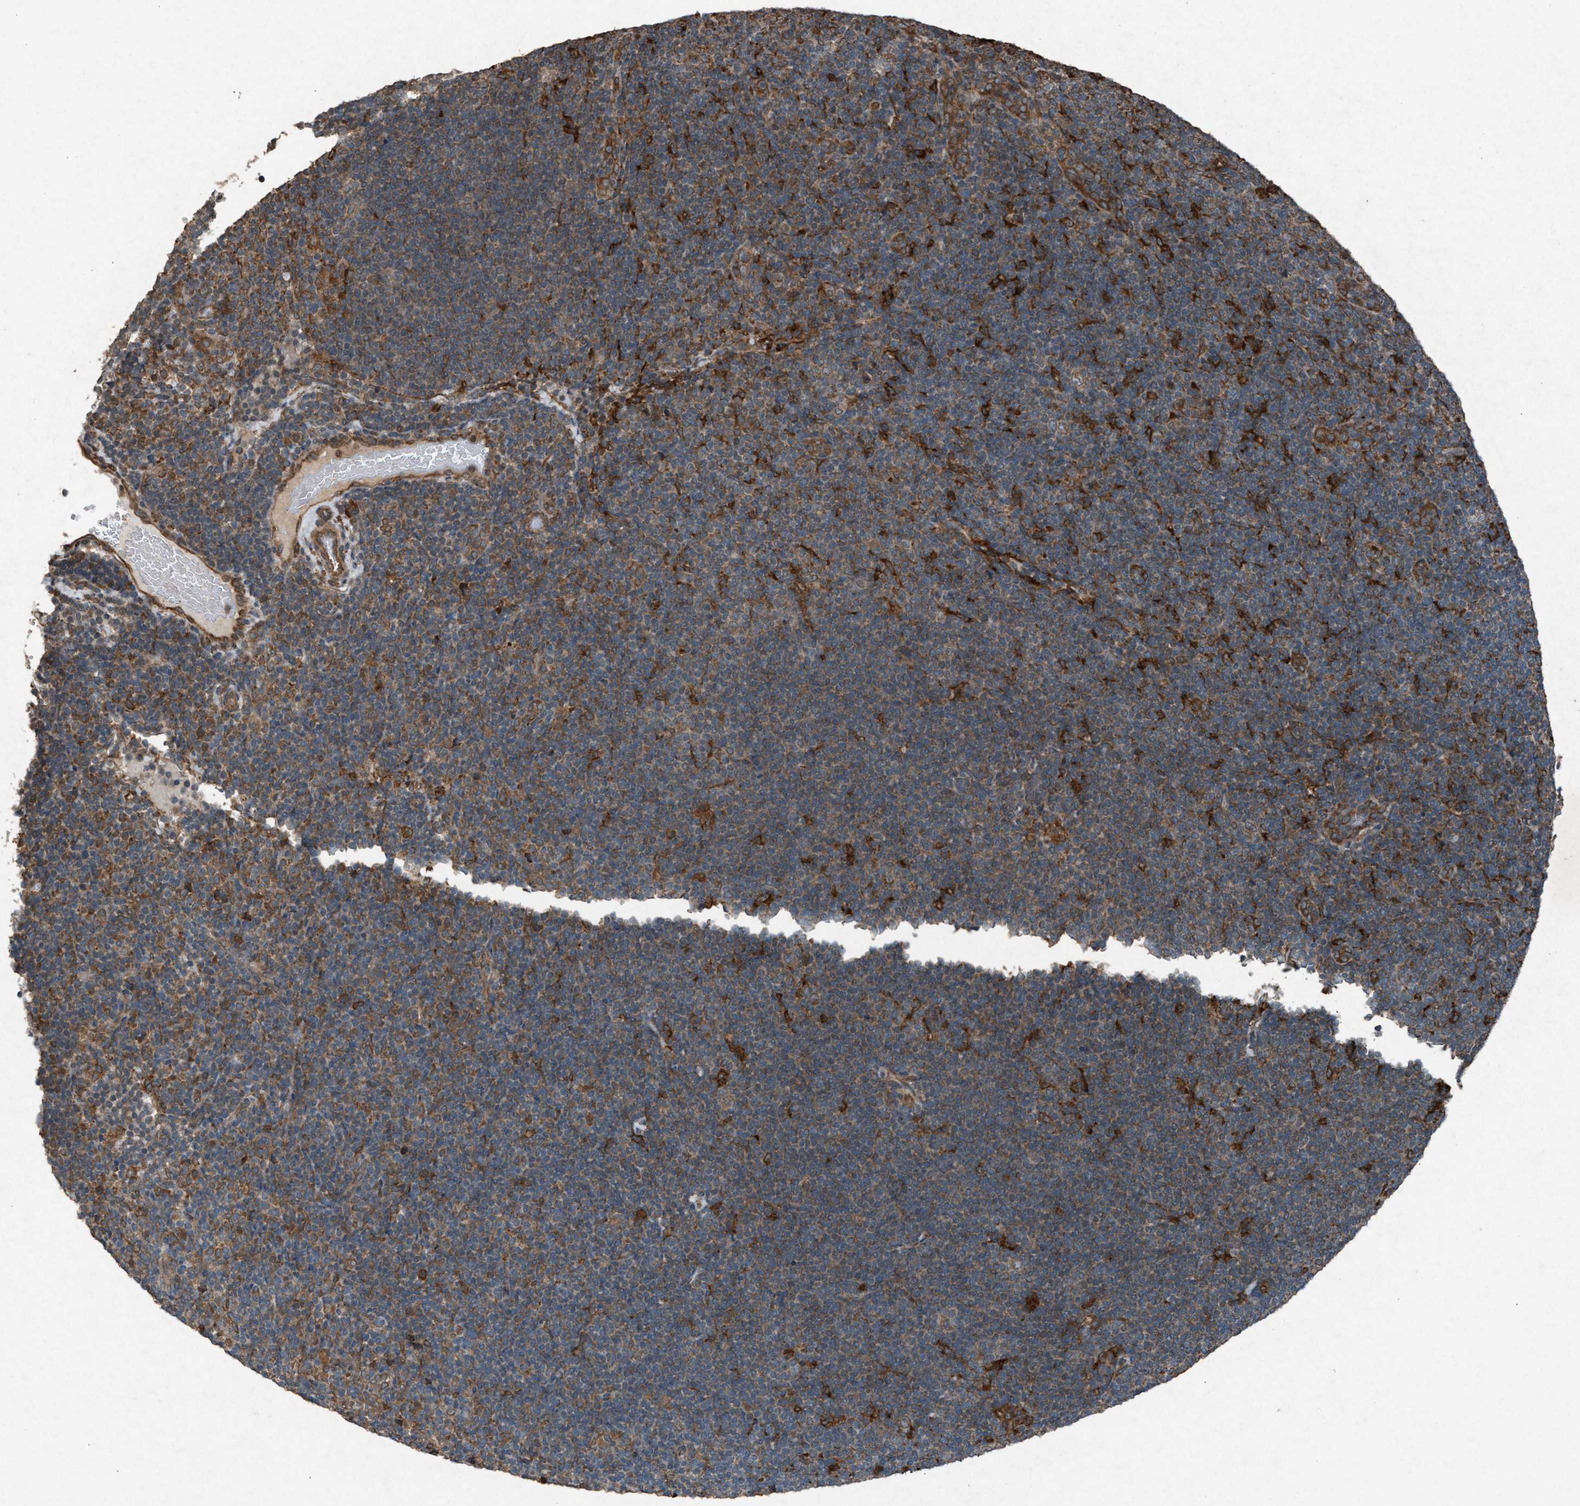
{"staining": {"intensity": "moderate", "quantity": ">75%", "location": "cytoplasmic/membranous"}, "tissue": "lymphoma", "cell_type": "Tumor cells", "image_type": "cancer", "snomed": [{"axis": "morphology", "description": "Hodgkin's disease, NOS"}, {"axis": "topography", "description": "Lymph node"}], "caption": "Protein analysis of lymphoma tissue exhibits moderate cytoplasmic/membranous positivity in about >75% of tumor cells.", "gene": "CALR", "patient": {"sex": "female", "age": 57}}